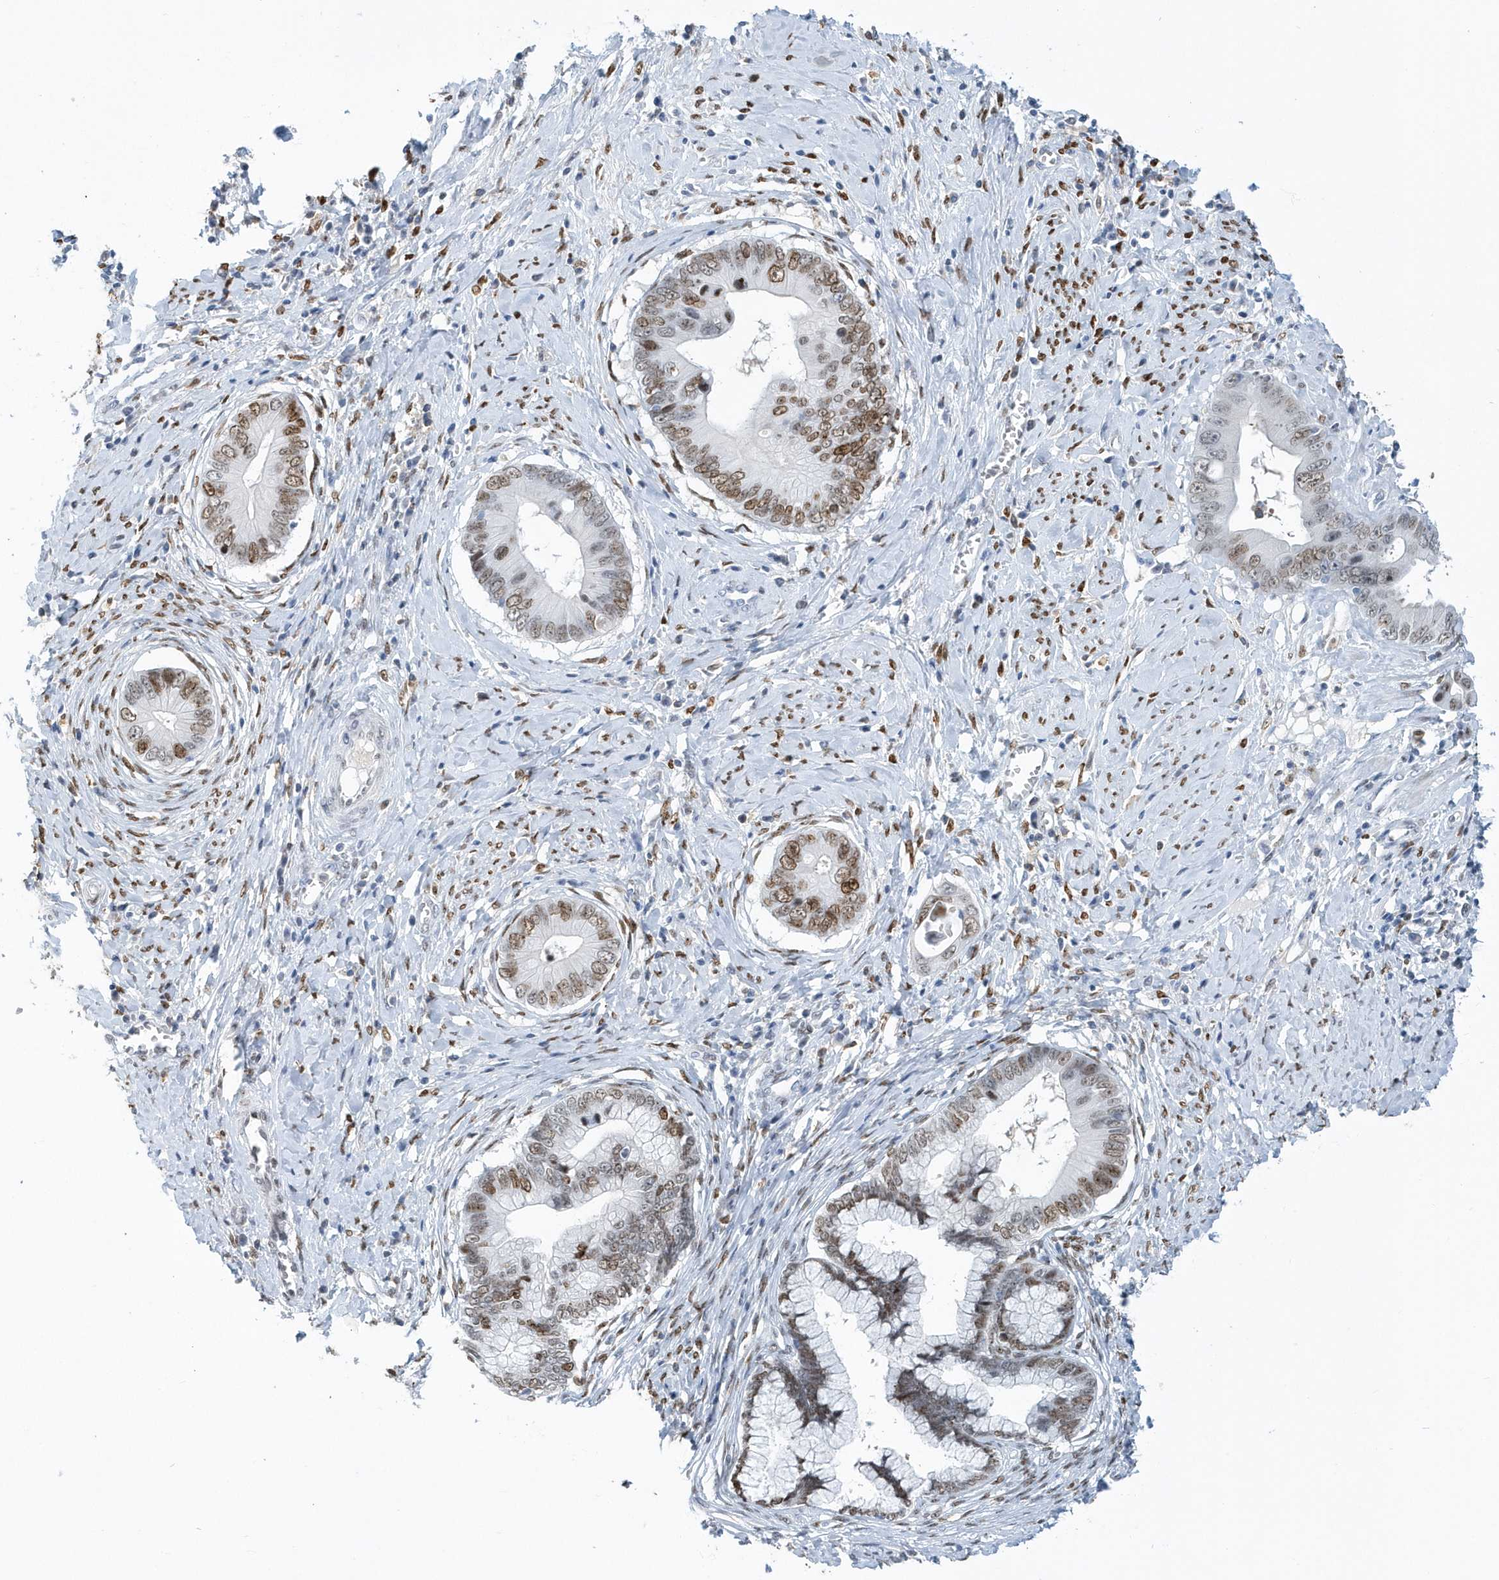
{"staining": {"intensity": "moderate", "quantity": ">75%", "location": "nuclear"}, "tissue": "cervical cancer", "cell_type": "Tumor cells", "image_type": "cancer", "snomed": [{"axis": "morphology", "description": "Adenocarcinoma, NOS"}, {"axis": "topography", "description": "Cervix"}], "caption": "An image showing moderate nuclear staining in about >75% of tumor cells in cervical adenocarcinoma, as visualized by brown immunohistochemical staining.", "gene": "MACROH2A2", "patient": {"sex": "female", "age": 44}}